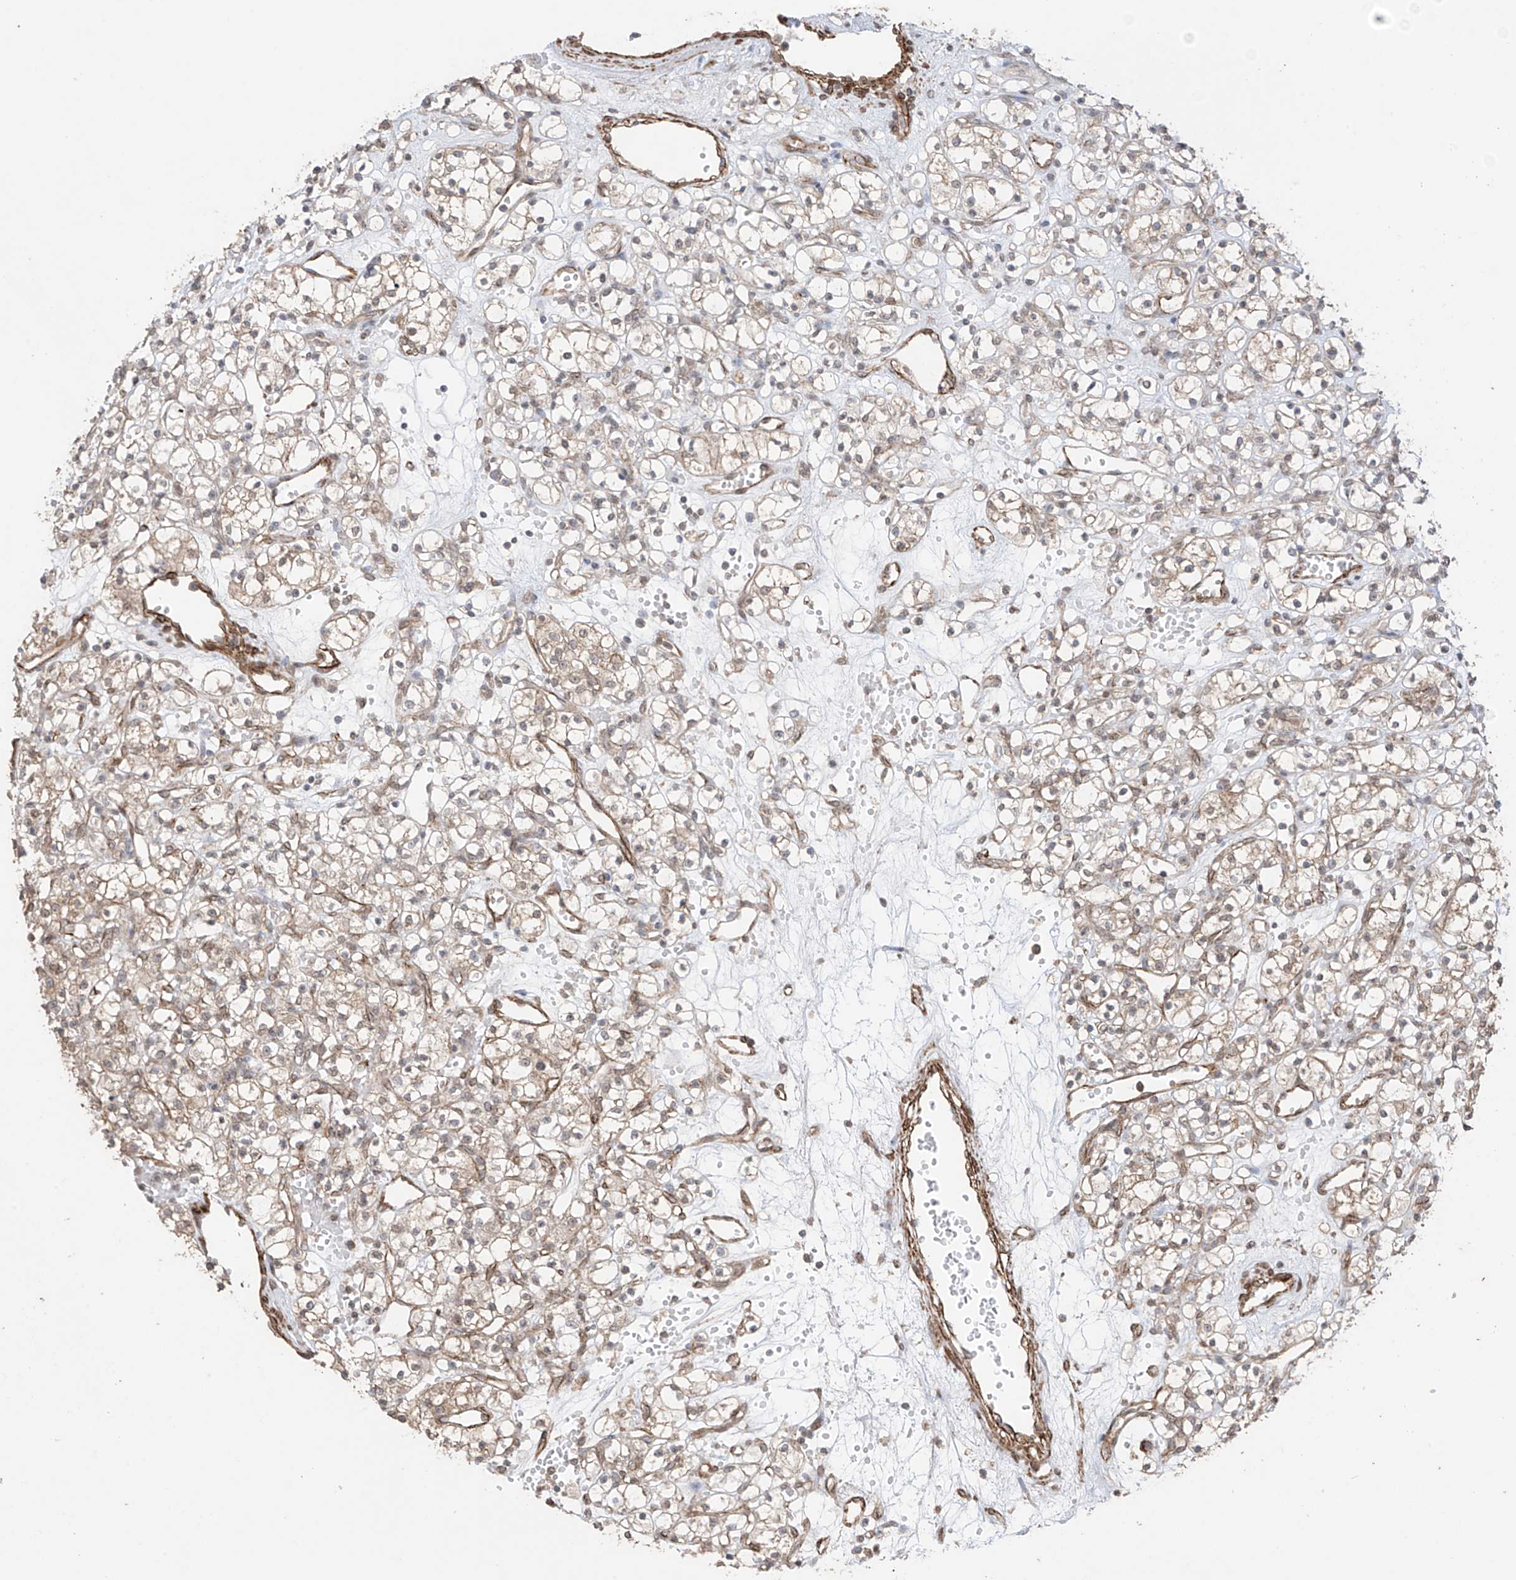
{"staining": {"intensity": "weak", "quantity": "25%-75%", "location": "cytoplasmic/membranous"}, "tissue": "renal cancer", "cell_type": "Tumor cells", "image_type": "cancer", "snomed": [{"axis": "morphology", "description": "Adenocarcinoma, NOS"}, {"axis": "topography", "description": "Kidney"}], "caption": "Renal adenocarcinoma tissue exhibits weak cytoplasmic/membranous expression in approximately 25%-75% of tumor cells", "gene": "TTLL5", "patient": {"sex": "female", "age": 59}}